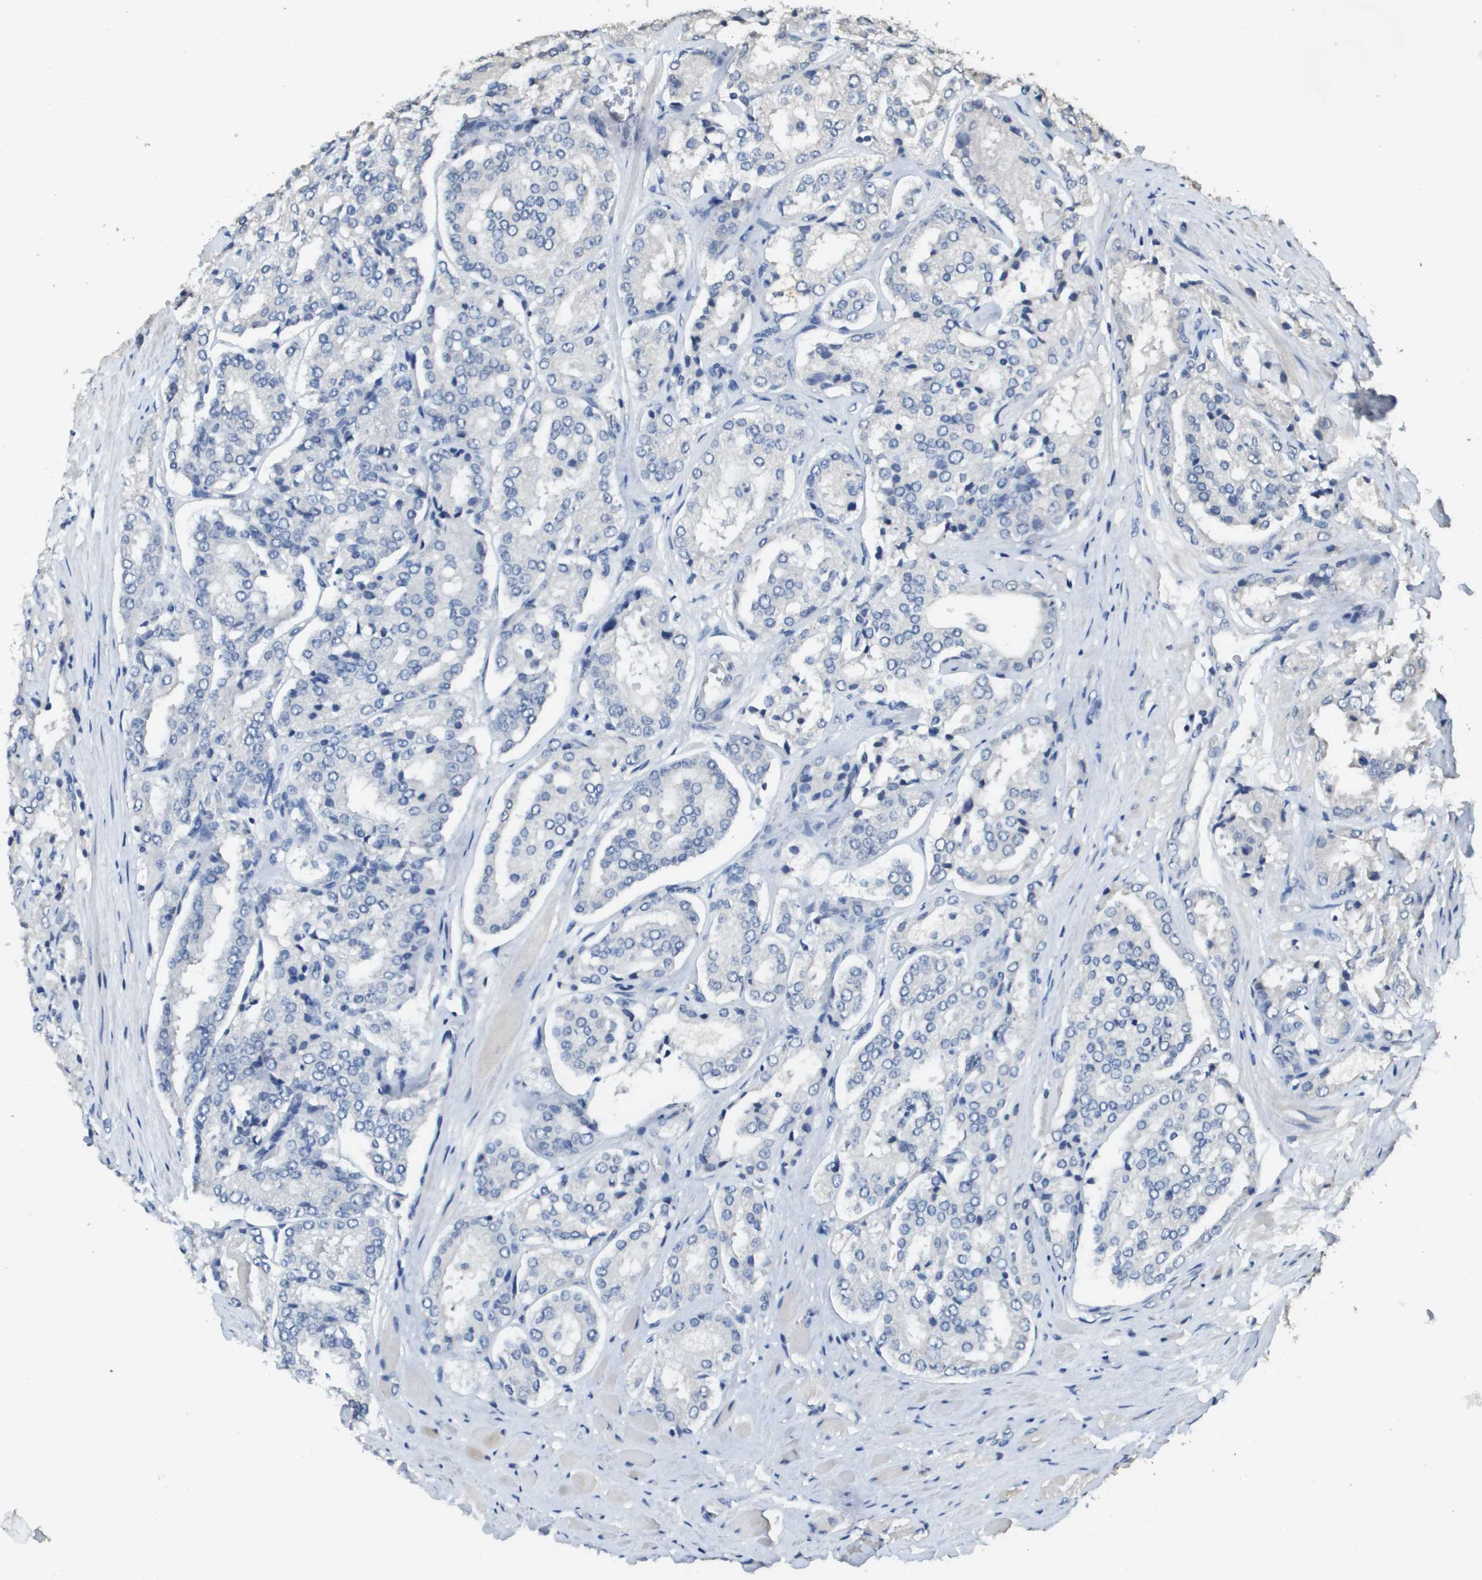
{"staining": {"intensity": "negative", "quantity": "none", "location": "none"}, "tissue": "prostate cancer", "cell_type": "Tumor cells", "image_type": "cancer", "snomed": [{"axis": "morphology", "description": "Adenocarcinoma, High grade"}, {"axis": "topography", "description": "Prostate"}], "caption": "Human prostate adenocarcinoma (high-grade) stained for a protein using IHC reveals no staining in tumor cells.", "gene": "MT3", "patient": {"sex": "male", "age": 65}}